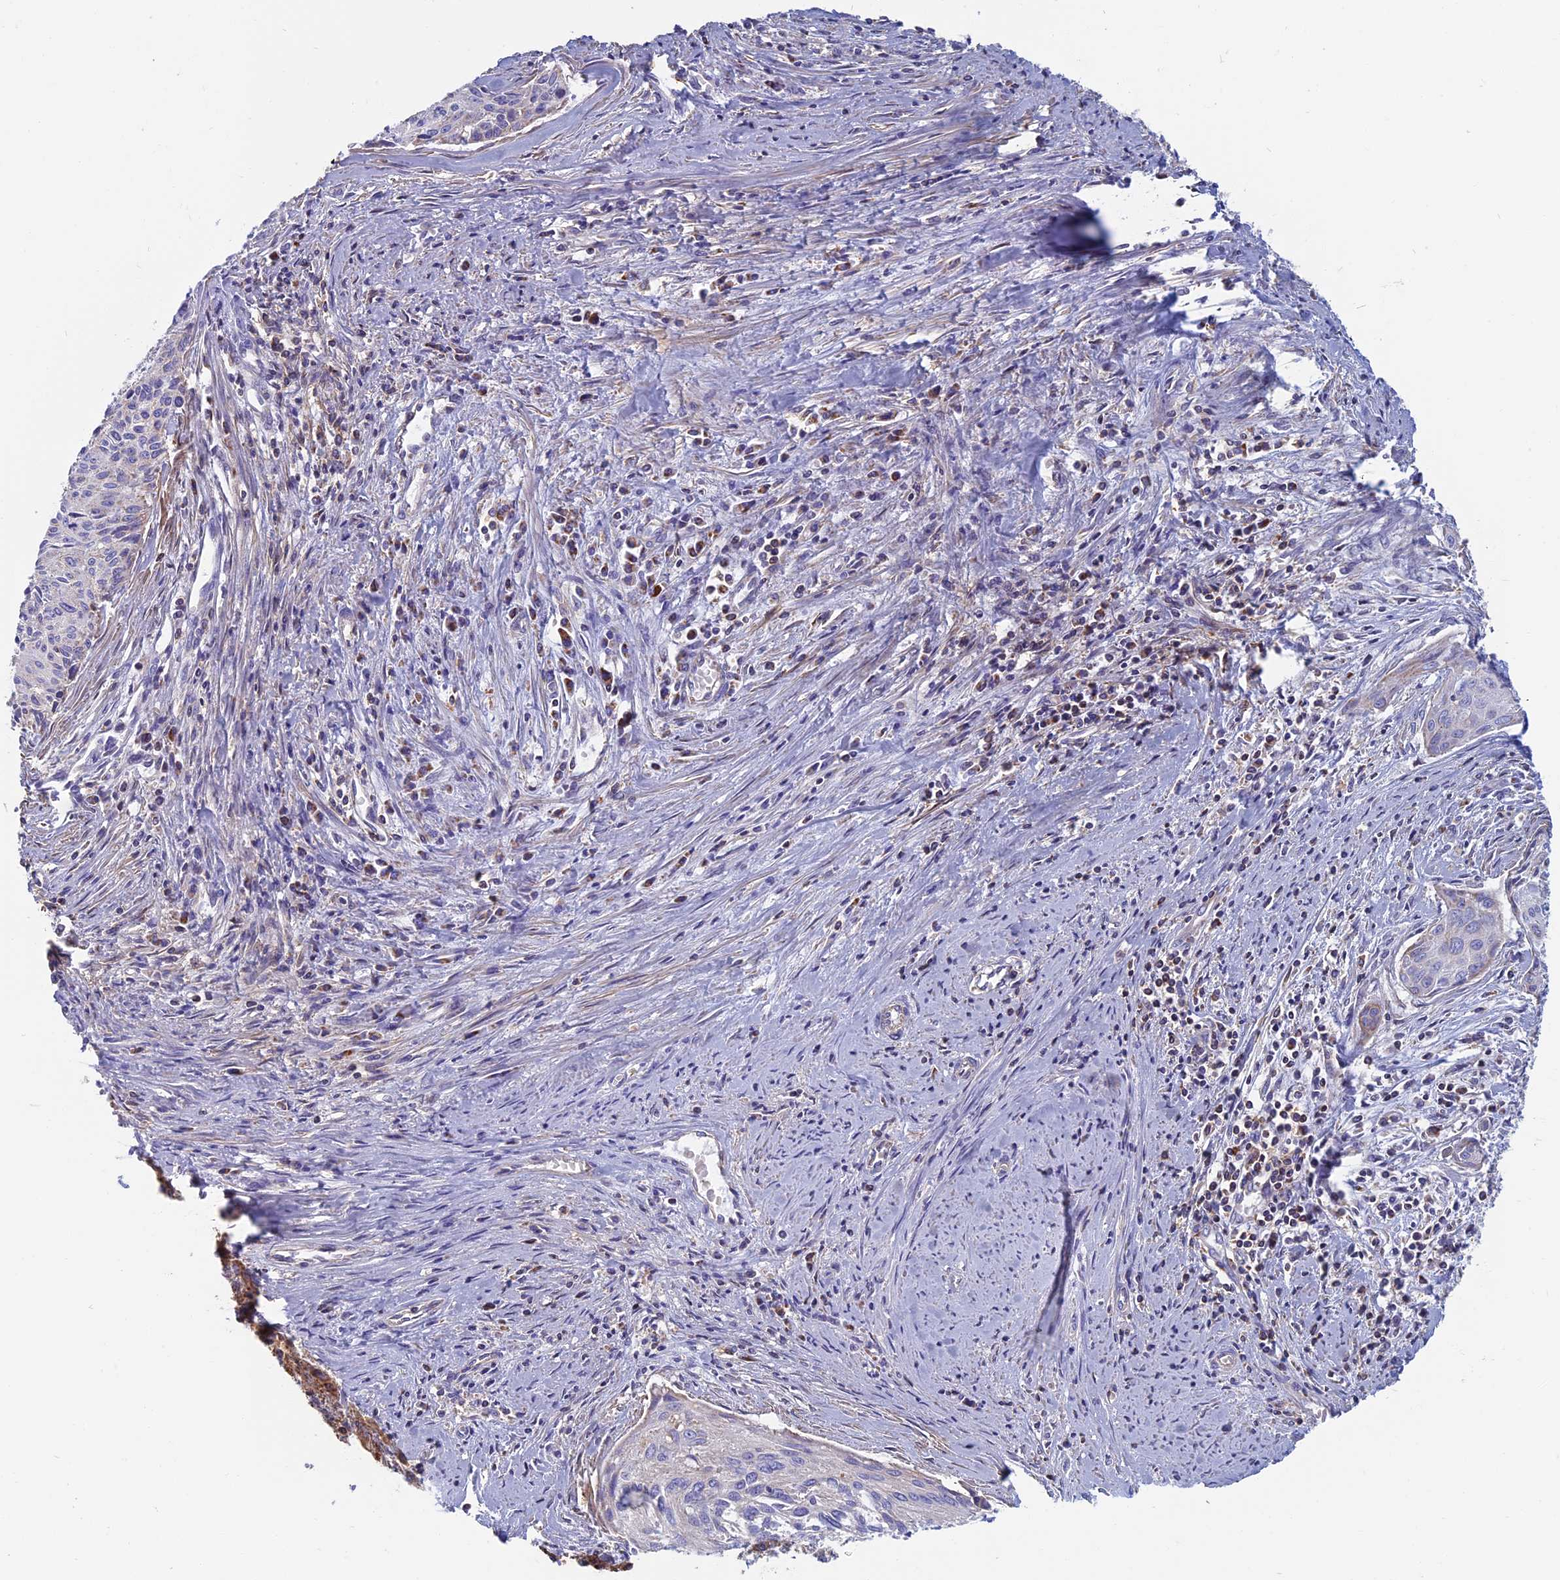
{"staining": {"intensity": "weak", "quantity": "<25%", "location": "cytoplasmic/membranous"}, "tissue": "cervical cancer", "cell_type": "Tumor cells", "image_type": "cancer", "snomed": [{"axis": "morphology", "description": "Squamous cell carcinoma, NOS"}, {"axis": "topography", "description": "Cervix"}], "caption": "Immunohistochemical staining of human cervical cancer (squamous cell carcinoma) shows no significant staining in tumor cells.", "gene": "HSD17B8", "patient": {"sex": "female", "age": 55}}